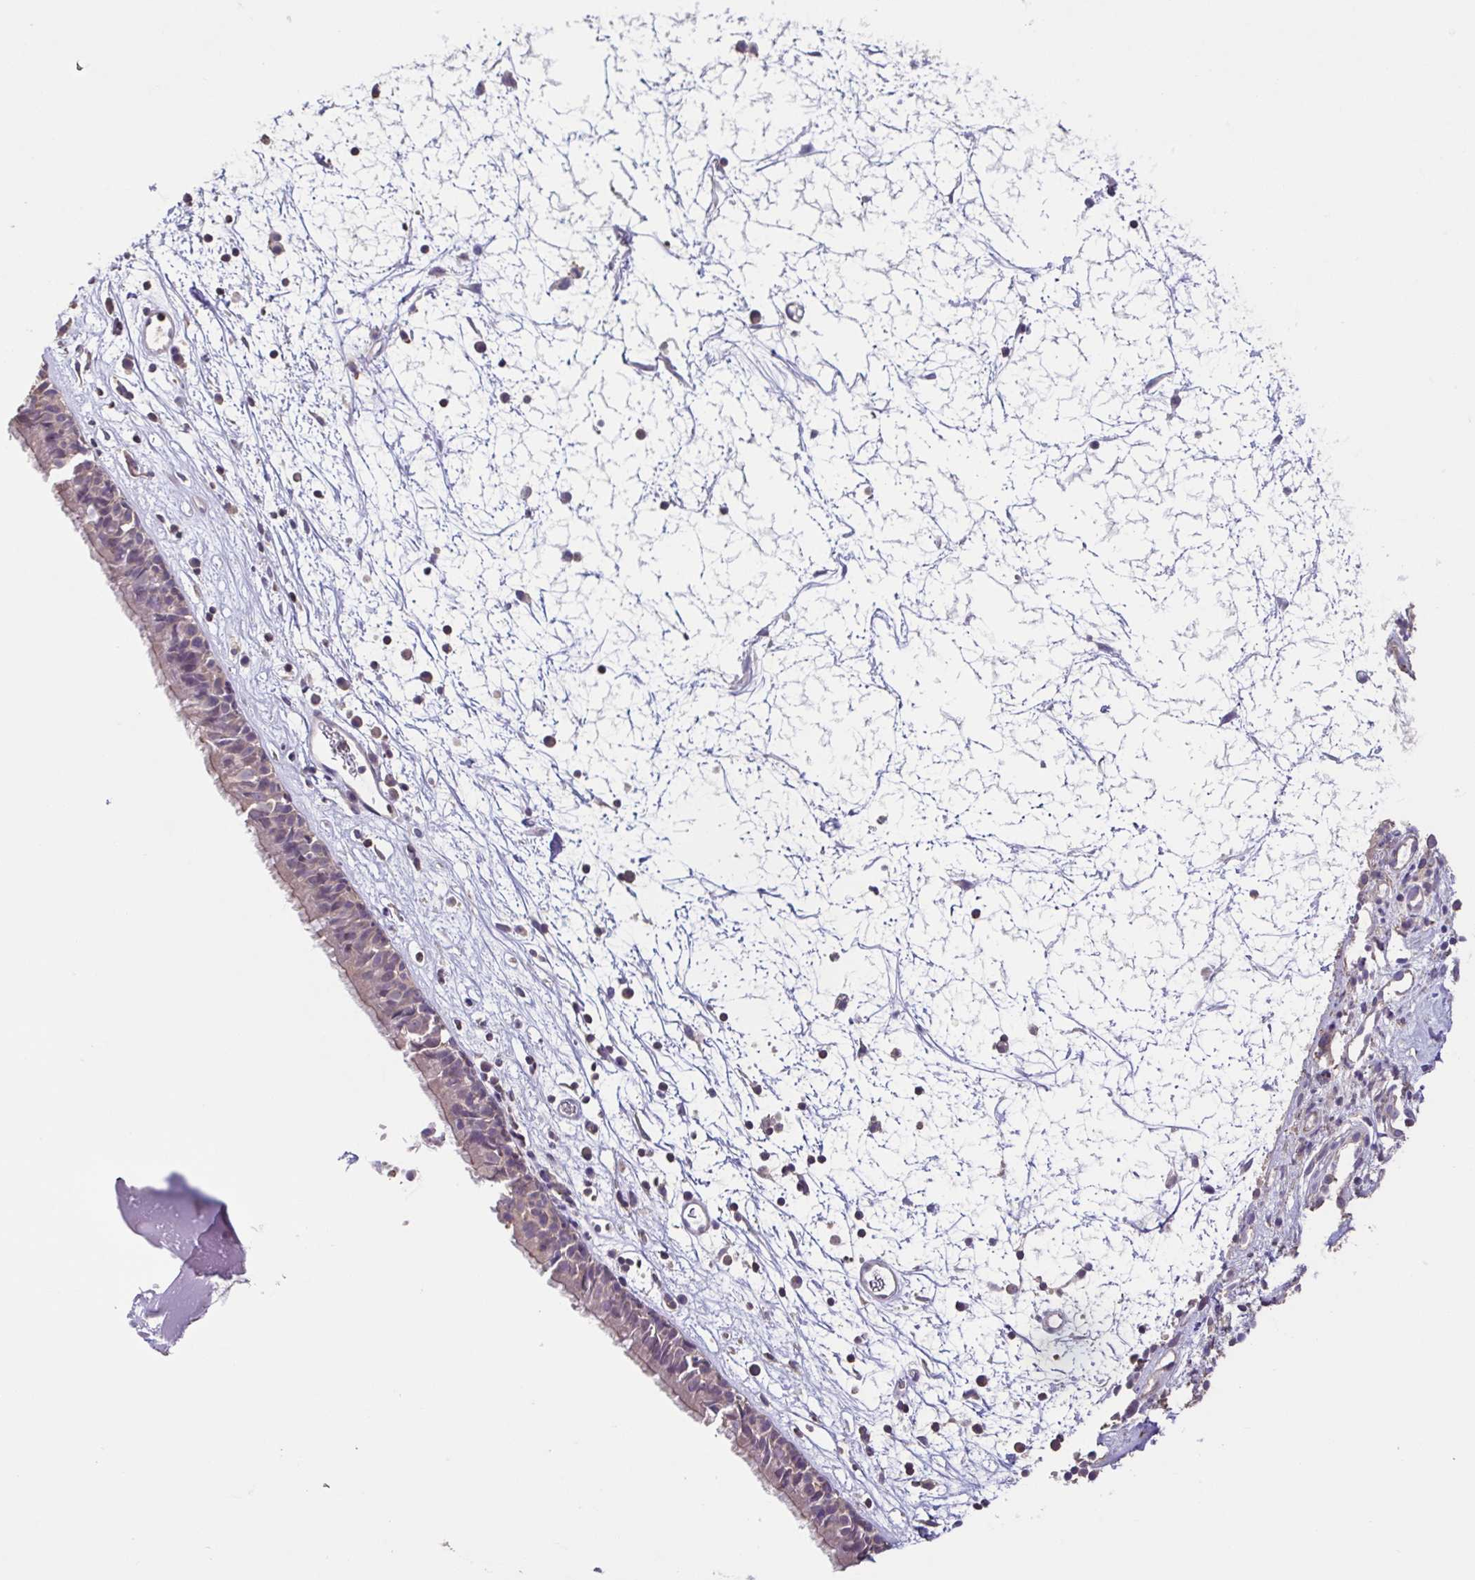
{"staining": {"intensity": "weak", "quantity": "25%-75%", "location": "cytoplasmic/membranous"}, "tissue": "nasopharynx", "cell_type": "Respiratory epithelial cells", "image_type": "normal", "snomed": [{"axis": "morphology", "description": "Normal tissue, NOS"}, {"axis": "topography", "description": "Nasopharynx"}], "caption": "Human nasopharynx stained for a protein (brown) shows weak cytoplasmic/membranous positive staining in approximately 25%-75% of respiratory epithelial cells.", "gene": "ACTRT2", "patient": {"sex": "male", "age": 24}}